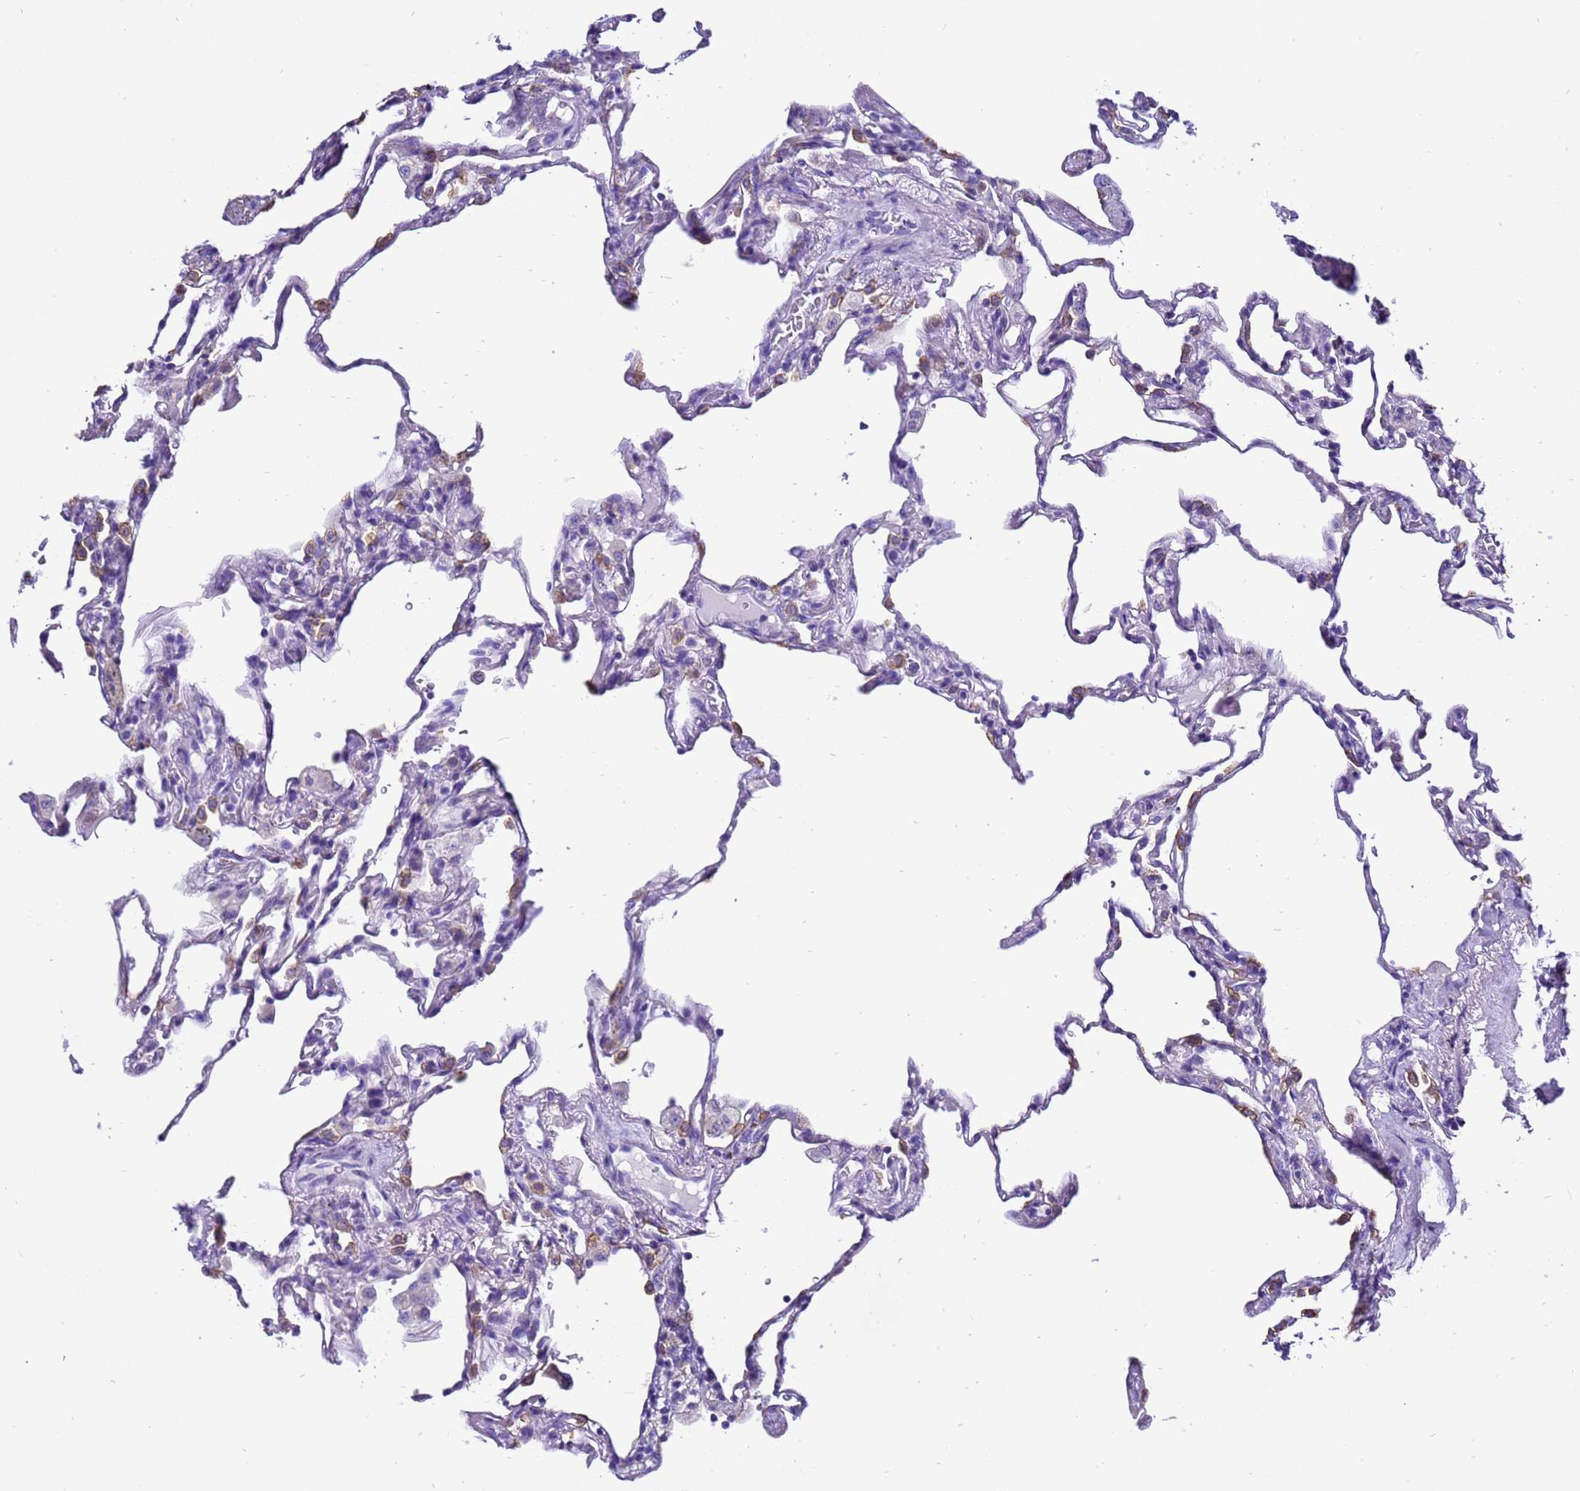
{"staining": {"intensity": "moderate", "quantity": "<25%", "location": "cytoplasmic/membranous"}, "tissue": "lung", "cell_type": "Alveolar cells", "image_type": "normal", "snomed": [{"axis": "morphology", "description": "Normal tissue, NOS"}, {"axis": "topography", "description": "Lung"}], "caption": "A histopathology image showing moderate cytoplasmic/membranous staining in approximately <25% of alveolar cells in unremarkable lung, as visualized by brown immunohistochemical staining.", "gene": "PIEZO2", "patient": {"sex": "male", "age": 59}}